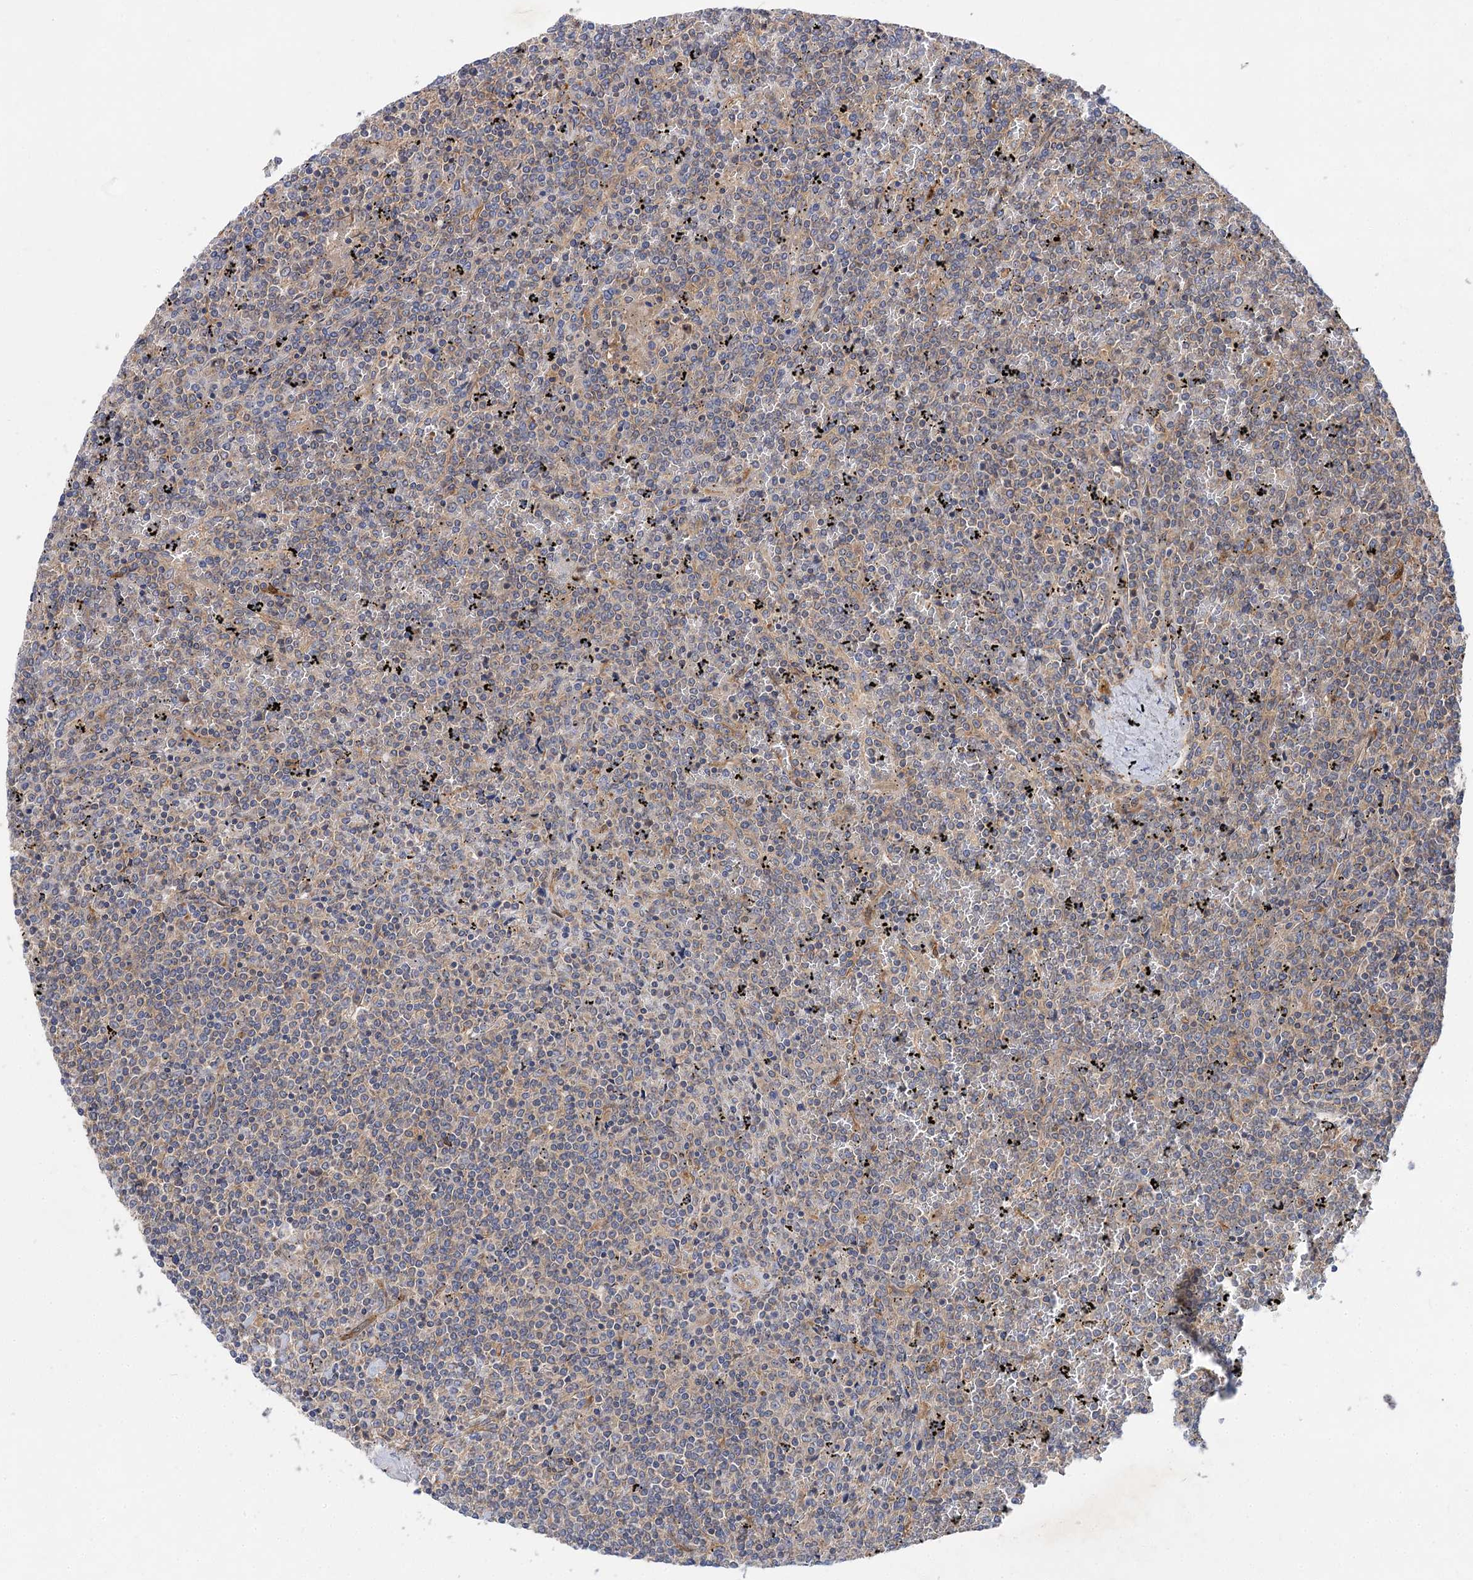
{"staining": {"intensity": "negative", "quantity": "none", "location": "none"}, "tissue": "lymphoma", "cell_type": "Tumor cells", "image_type": "cancer", "snomed": [{"axis": "morphology", "description": "Malignant lymphoma, non-Hodgkin's type, Low grade"}, {"axis": "topography", "description": "Spleen"}], "caption": "This is a photomicrograph of immunohistochemistry (IHC) staining of lymphoma, which shows no positivity in tumor cells.", "gene": "PATL1", "patient": {"sex": "female", "age": 19}}